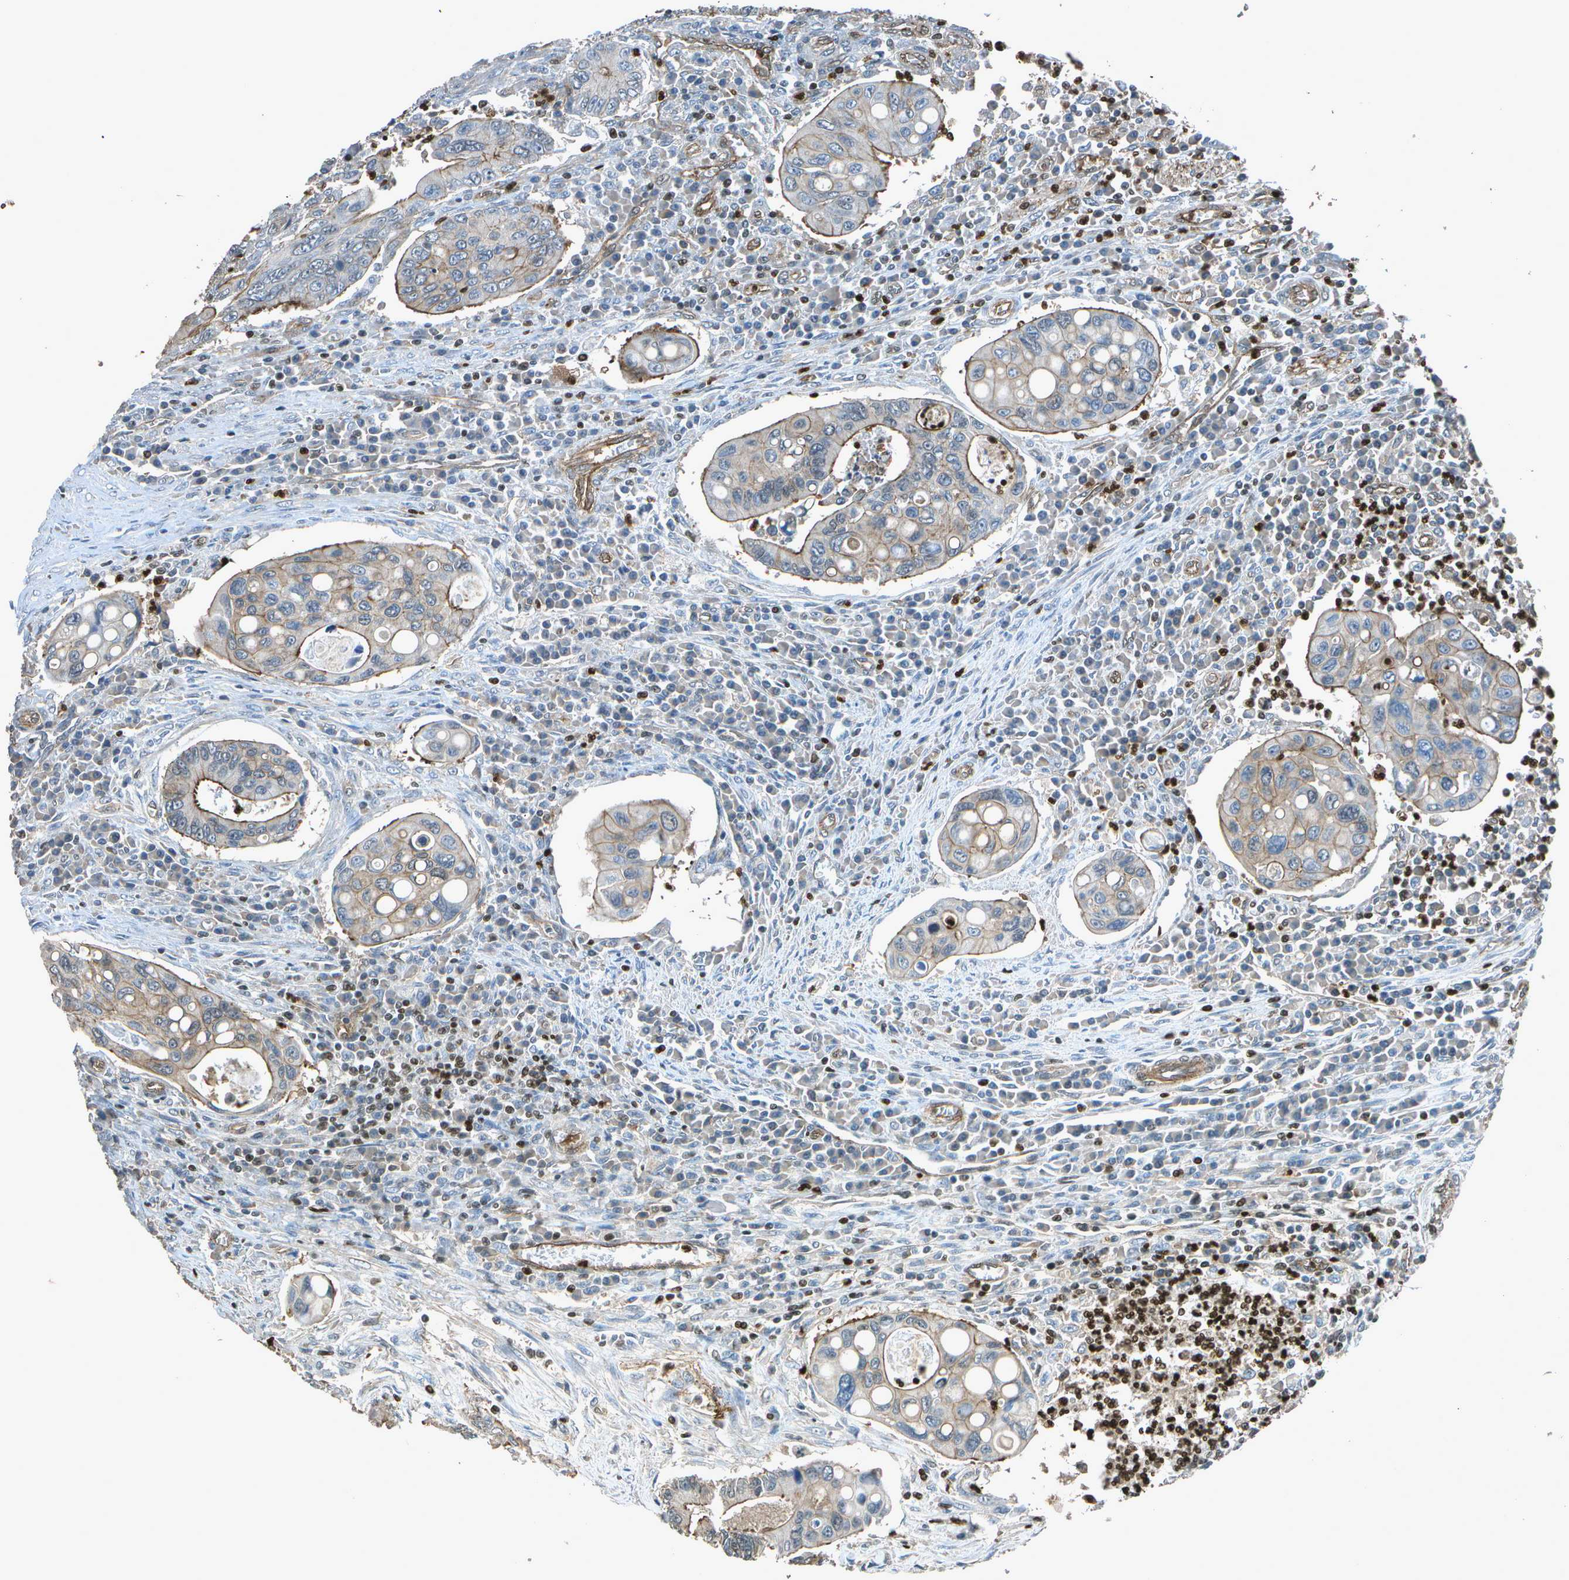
{"staining": {"intensity": "moderate", "quantity": "25%-75%", "location": "cytoplasmic/membranous"}, "tissue": "colorectal cancer", "cell_type": "Tumor cells", "image_type": "cancer", "snomed": [{"axis": "morphology", "description": "Inflammation, NOS"}, {"axis": "morphology", "description": "Adenocarcinoma, NOS"}, {"axis": "topography", "description": "Colon"}], "caption": "Immunohistochemistry (IHC) histopathology image of neoplastic tissue: colorectal cancer (adenocarcinoma) stained using IHC shows medium levels of moderate protein expression localized specifically in the cytoplasmic/membranous of tumor cells, appearing as a cytoplasmic/membranous brown color.", "gene": "PDLIM1", "patient": {"sex": "male", "age": 72}}